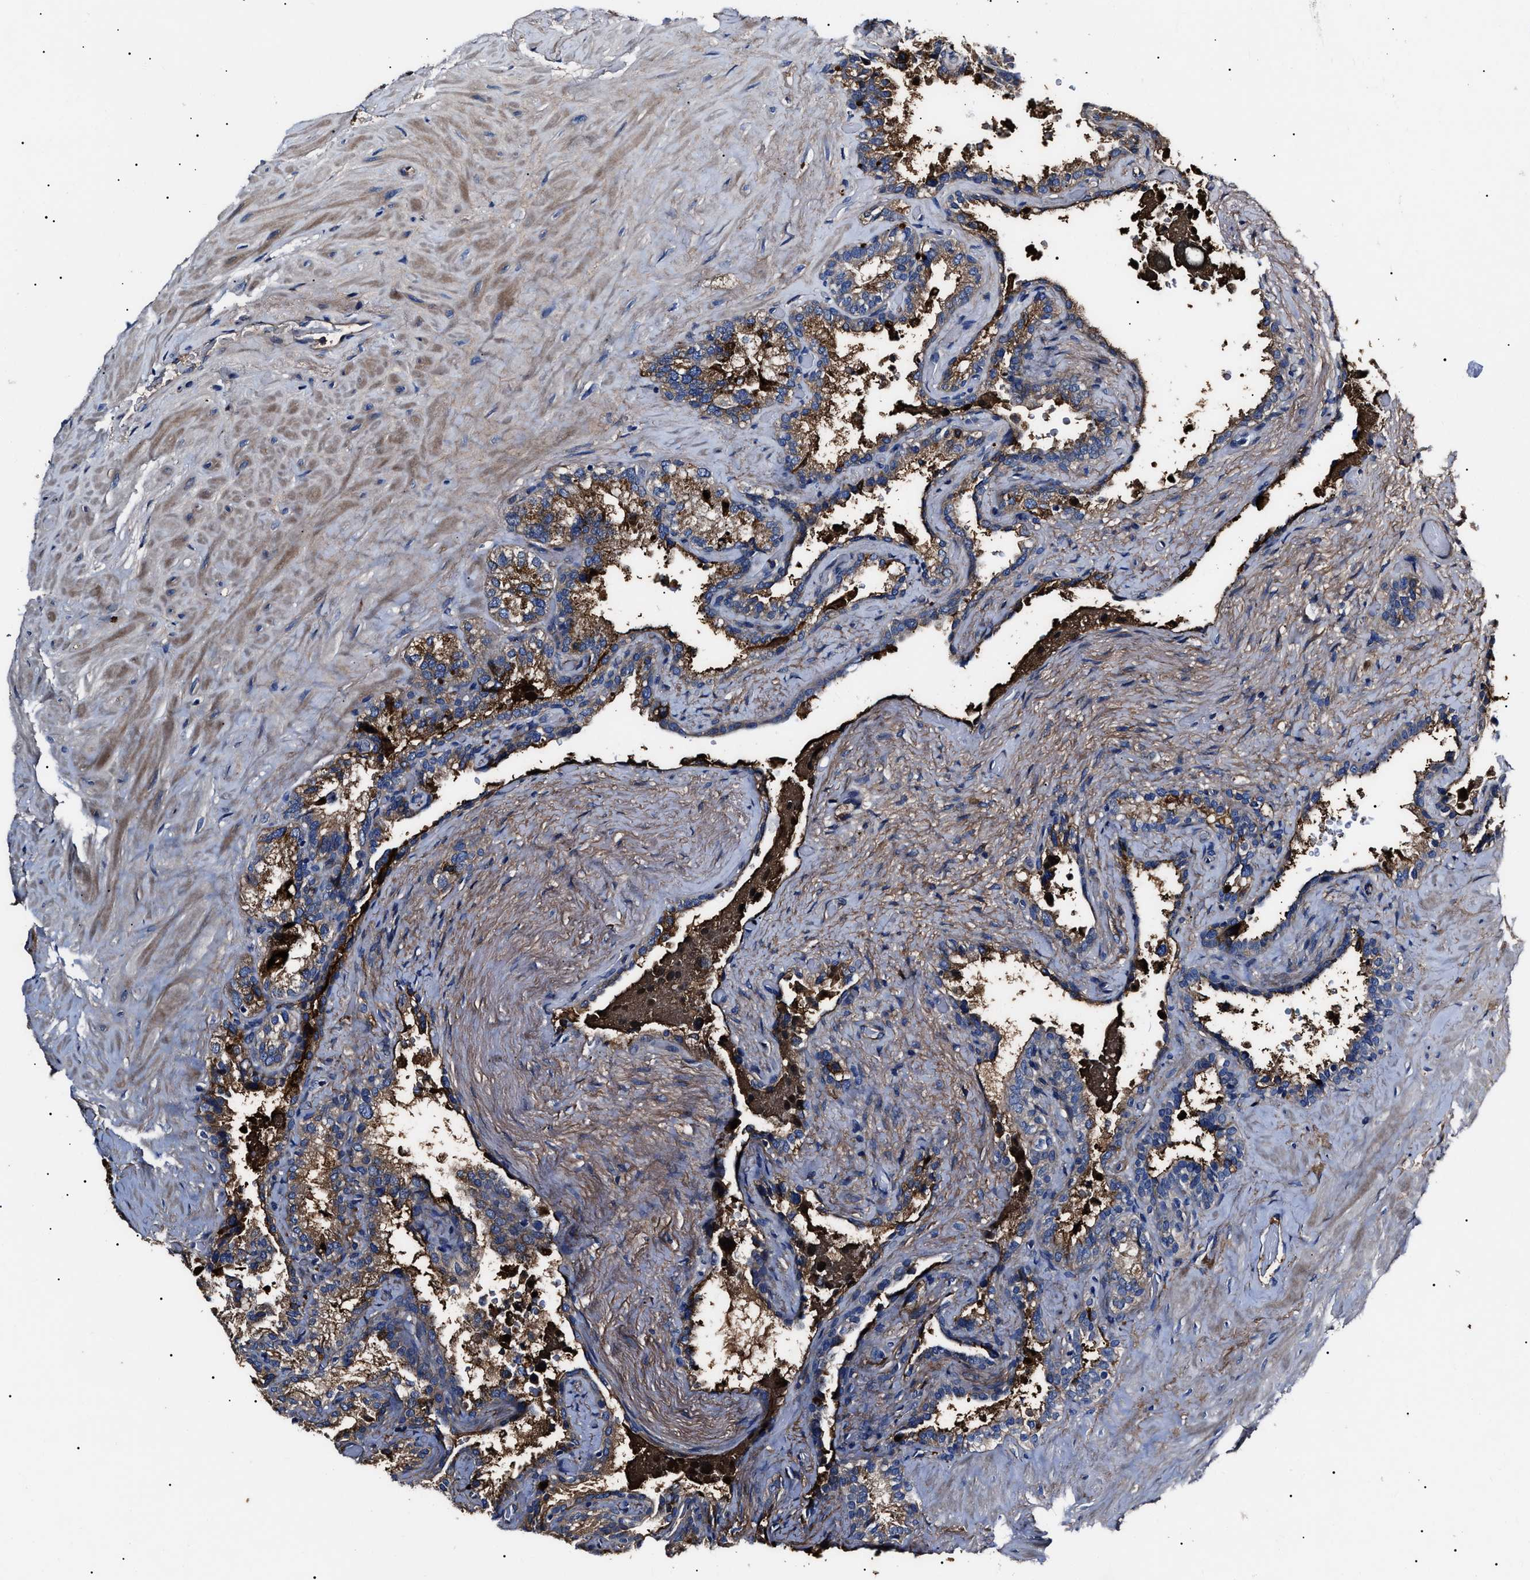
{"staining": {"intensity": "moderate", "quantity": "25%-75%", "location": "cytoplasmic/membranous"}, "tissue": "seminal vesicle", "cell_type": "Glandular cells", "image_type": "normal", "snomed": [{"axis": "morphology", "description": "Normal tissue, NOS"}, {"axis": "topography", "description": "Seminal veicle"}], "caption": "Immunohistochemical staining of benign human seminal vesicle displays medium levels of moderate cytoplasmic/membranous expression in about 25%-75% of glandular cells. (IHC, brightfield microscopy, high magnification).", "gene": "IFT81", "patient": {"sex": "male", "age": 68}}